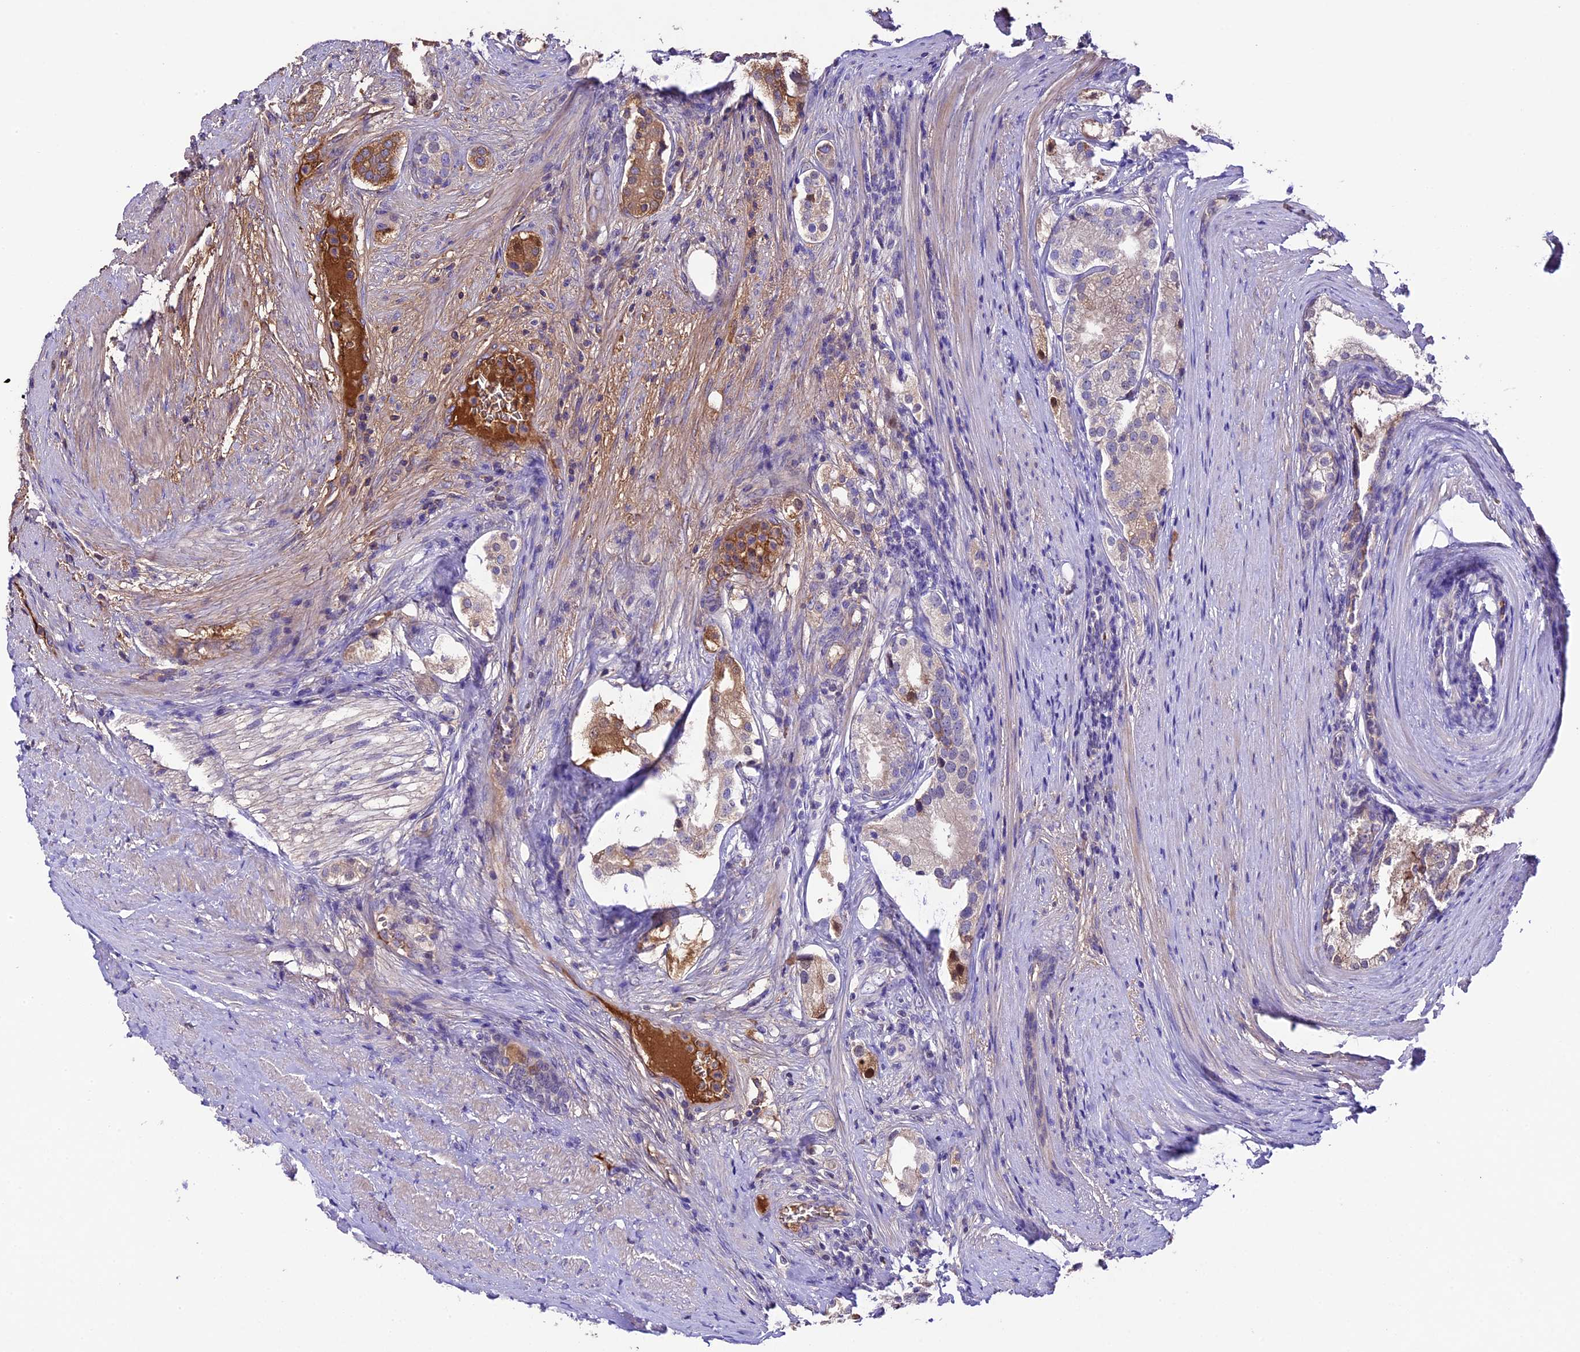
{"staining": {"intensity": "weak", "quantity": "<25%", "location": "cytoplasmic/membranous"}, "tissue": "prostate cancer", "cell_type": "Tumor cells", "image_type": "cancer", "snomed": [{"axis": "morphology", "description": "Adenocarcinoma, High grade"}, {"axis": "topography", "description": "Prostate"}], "caption": "An IHC photomicrograph of adenocarcinoma (high-grade) (prostate) is shown. There is no staining in tumor cells of adenocarcinoma (high-grade) (prostate). (Brightfield microscopy of DAB (3,3'-diaminobenzidine) immunohistochemistry at high magnification).", "gene": "TCP11L2", "patient": {"sex": "male", "age": 69}}